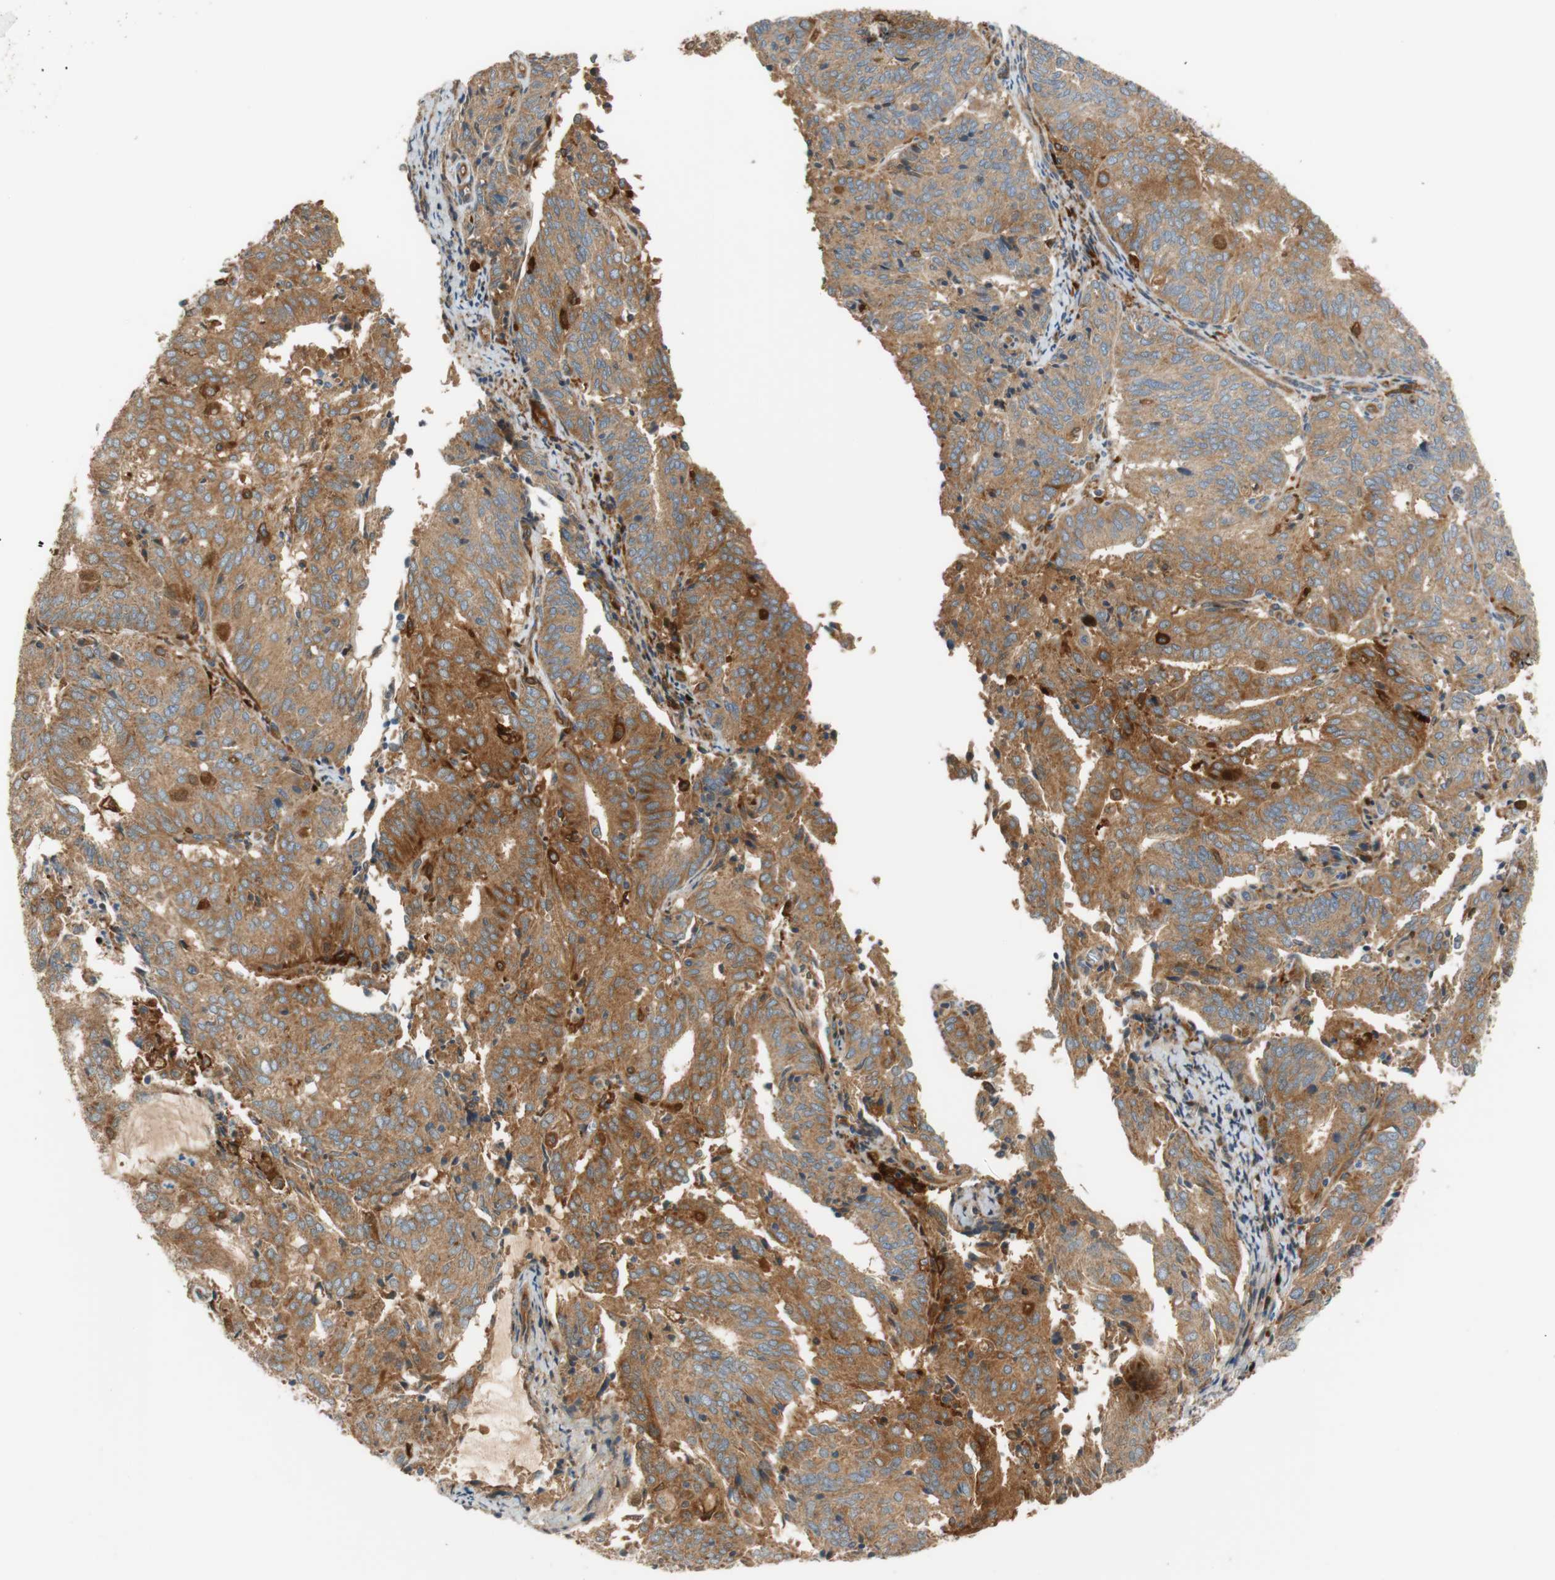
{"staining": {"intensity": "moderate", "quantity": ">75%", "location": "cytoplasmic/membranous"}, "tissue": "endometrial cancer", "cell_type": "Tumor cells", "image_type": "cancer", "snomed": [{"axis": "morphology", "description": "Adenocarcinoma, NOS"}, {"axis": "topography", "description": "Uterus"}], "caption": "A micrograph showing moderate cytoplasmic/membranous positivity in approximately >75% of tumor cells in adenocarcinoma (endometrial), as visualized by brown immunohistochemical staining.", "gene": "PARP14", "patient": {"sex": "female", "age": 60}}